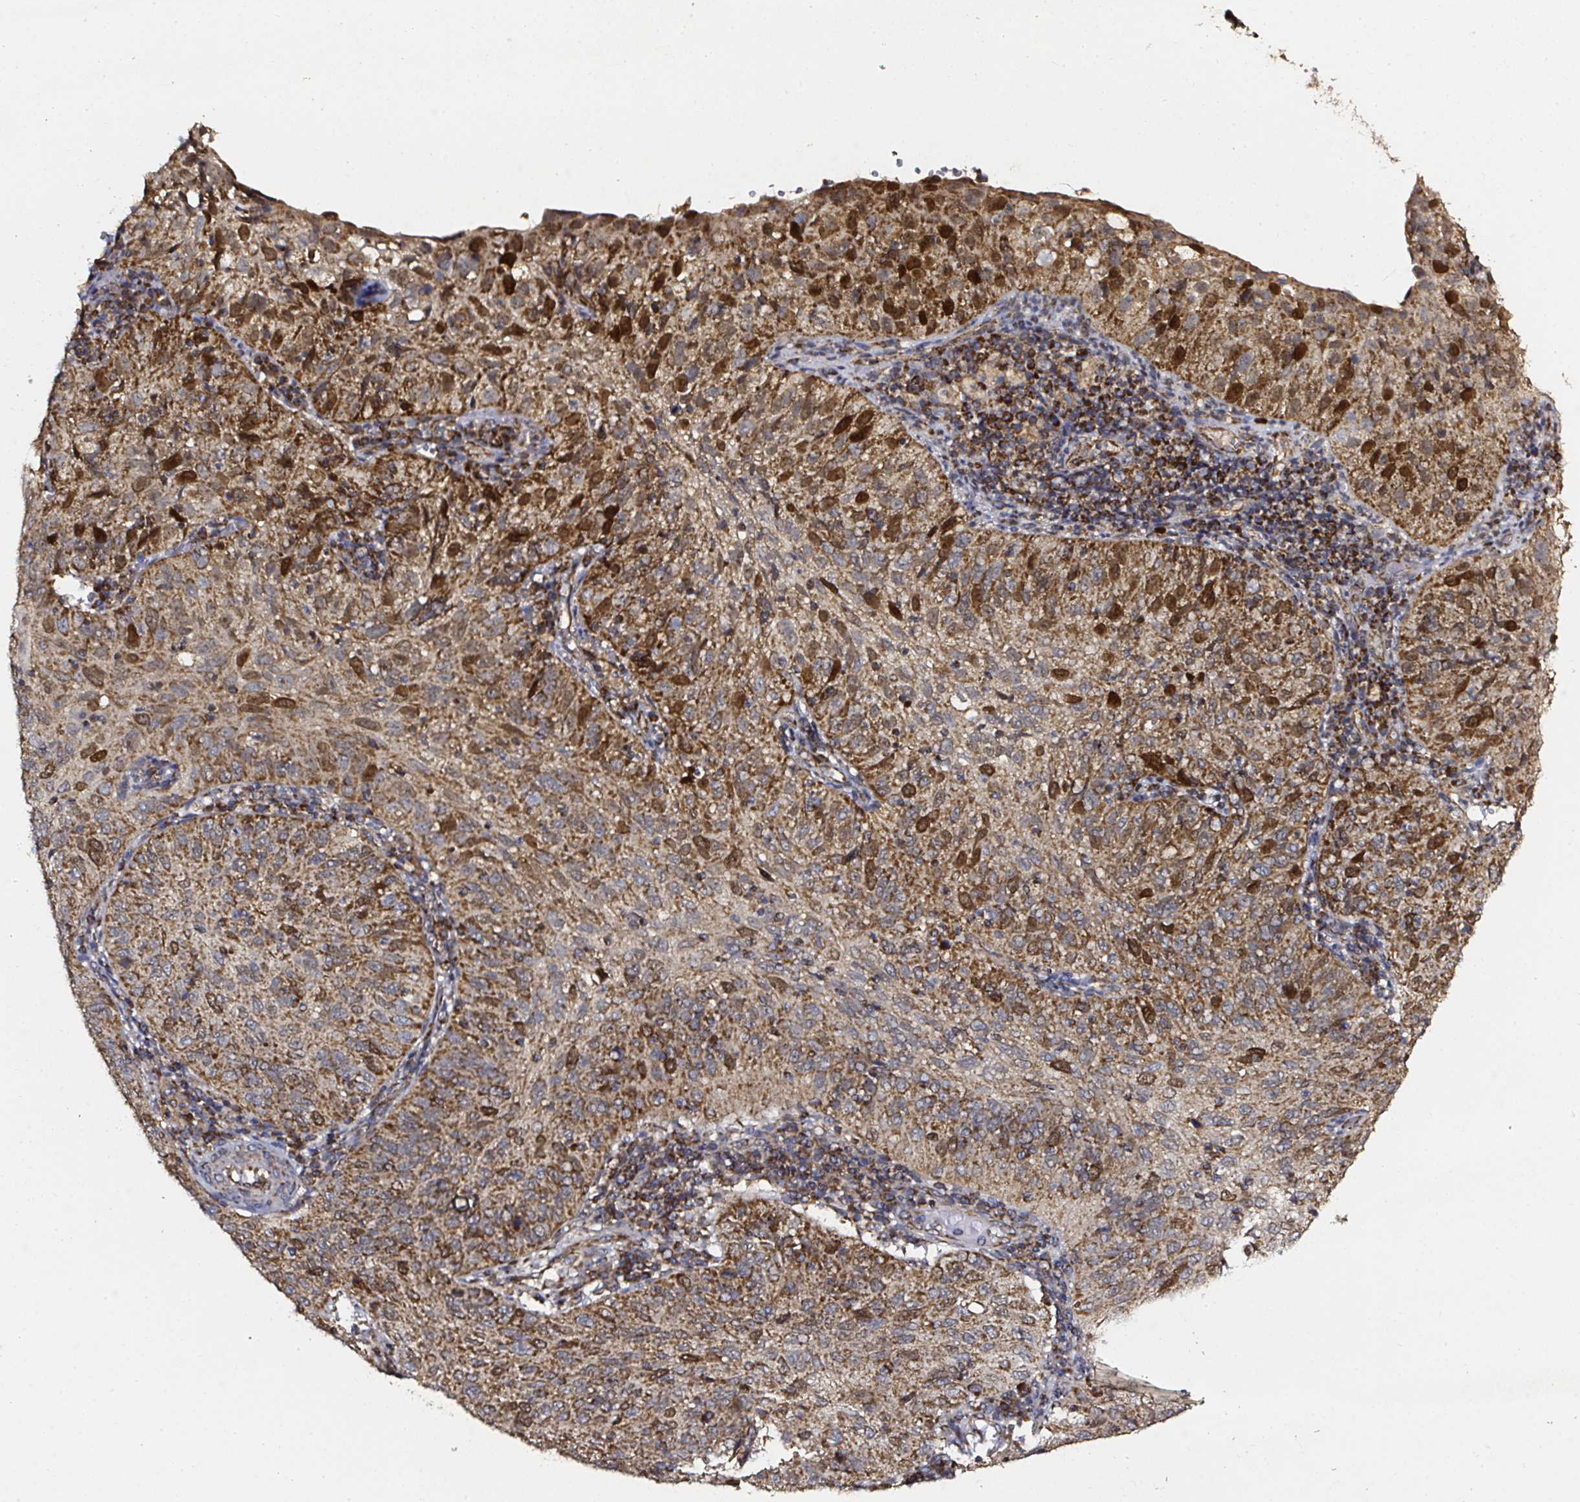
{"staining": {"intensity": "strong", "quantity": ">75%", "location": "cytoplasmic/membranous,nuclear"}, "tissue": "cervical cancer", "cell_type": "Tumor cells", "image_type": "cancer", "snomed": [{"axis": "morphology", "description": "Squamous cell carcinoma, NOS"}, {"axis": "topography", "description": "Cervix"}], "caption": "Immunohistochemistry (IHC) image of human squamous cell carcinoma (cervical) stained for a protein (brown), which reveals high levels of strong cytoplasmic/membranous and nuclear expression in approximately >75% of tumor cells.", "gene": "ATAD3B", "patient": {"sex": "female", "age": 52}}